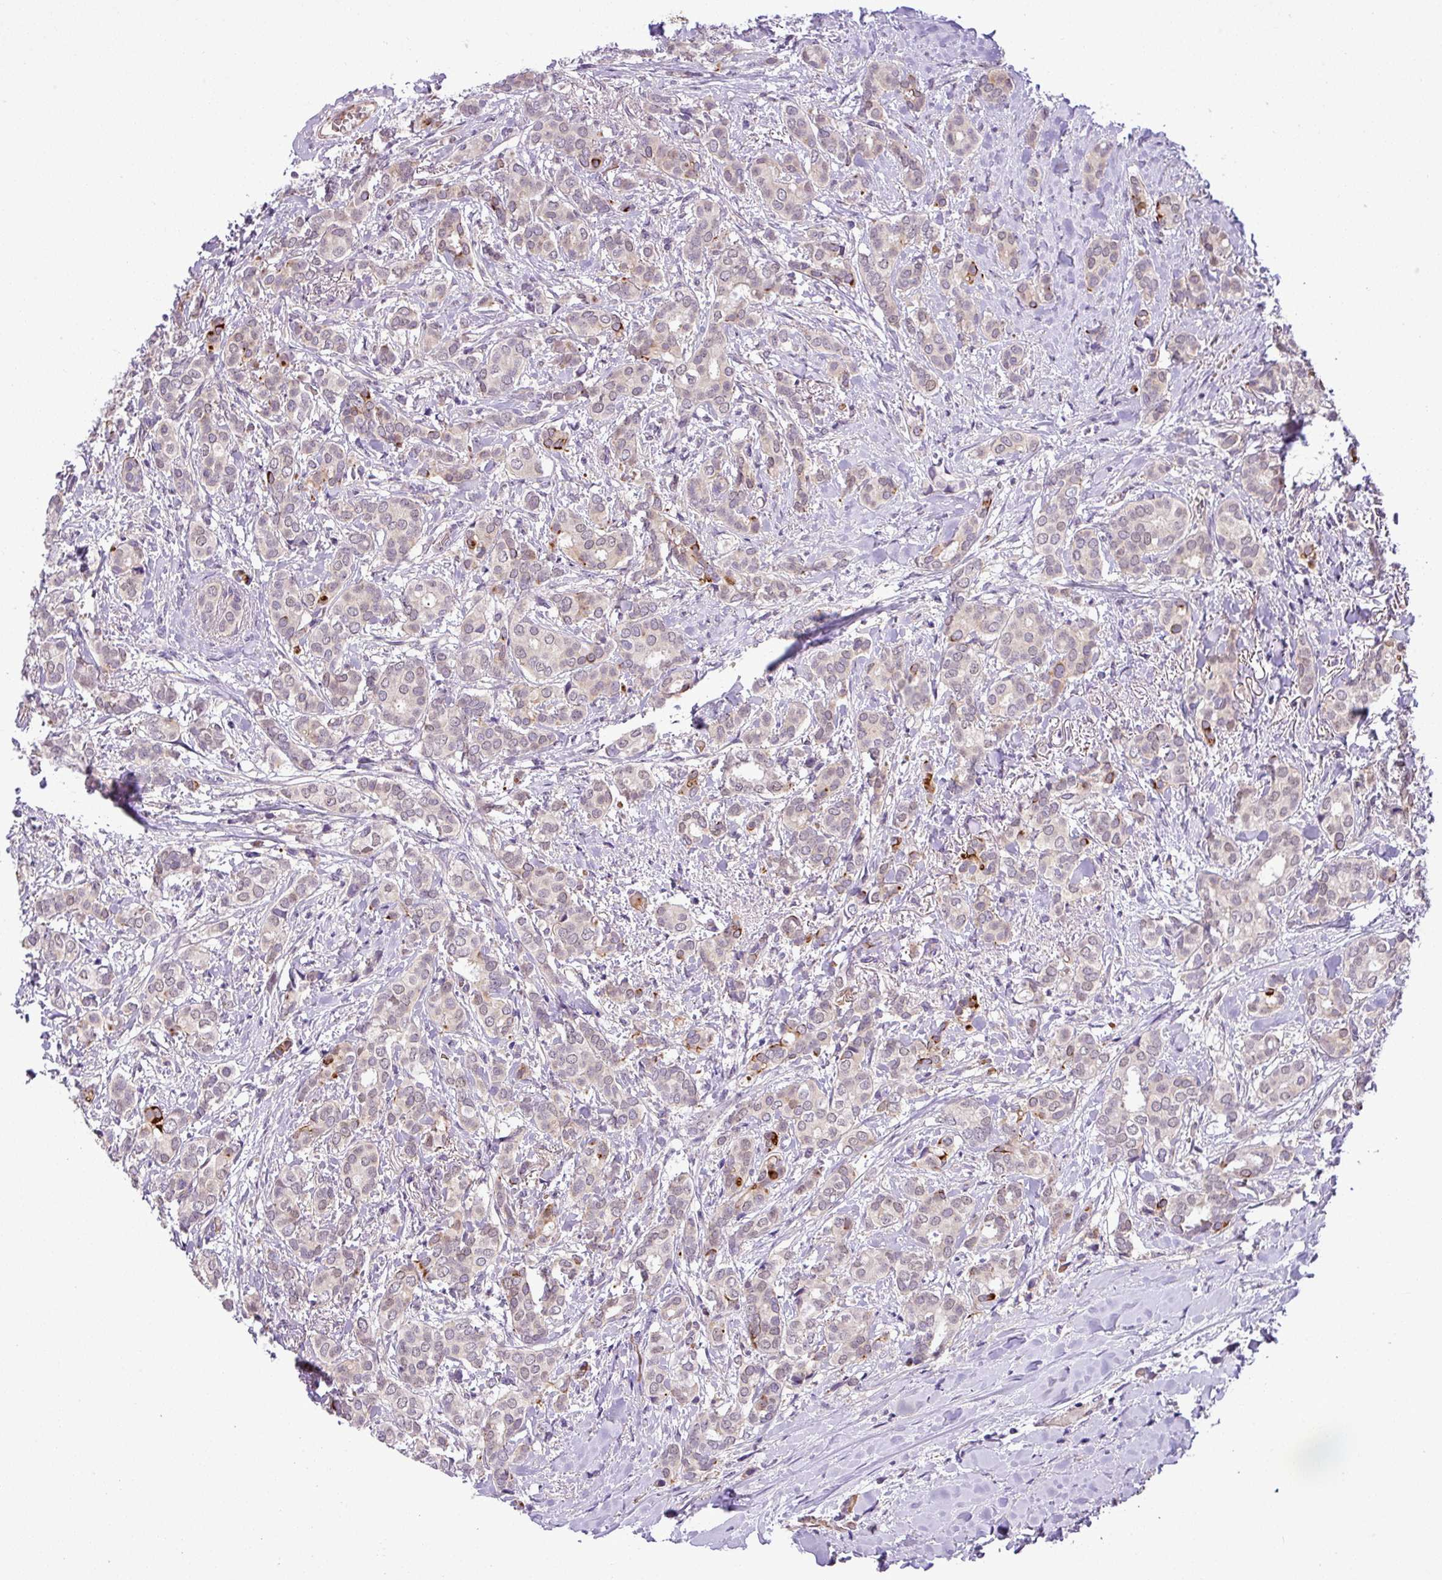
{"staining": {"intensity": "weak", "quantity": "25%-75%", "location": "cytoplasmic/membranous"}, "tissue": "breast cancer", "cell_type": "Tumor cells", "image_type": "cancer", "snomed": [{"axis": "morphology", "description": "Duct carcinoma"}, {"axis": "topography", "description": "Breast"}], "caption": "Weak cytoplasmic/membranous expression for a protein is seen in approximately 25%-75% of tumor cells of breast cancer using immunohistochemistry (IHC).", "gene": "NBEAL2", "patient": {"sex": "female", "age": 73}}